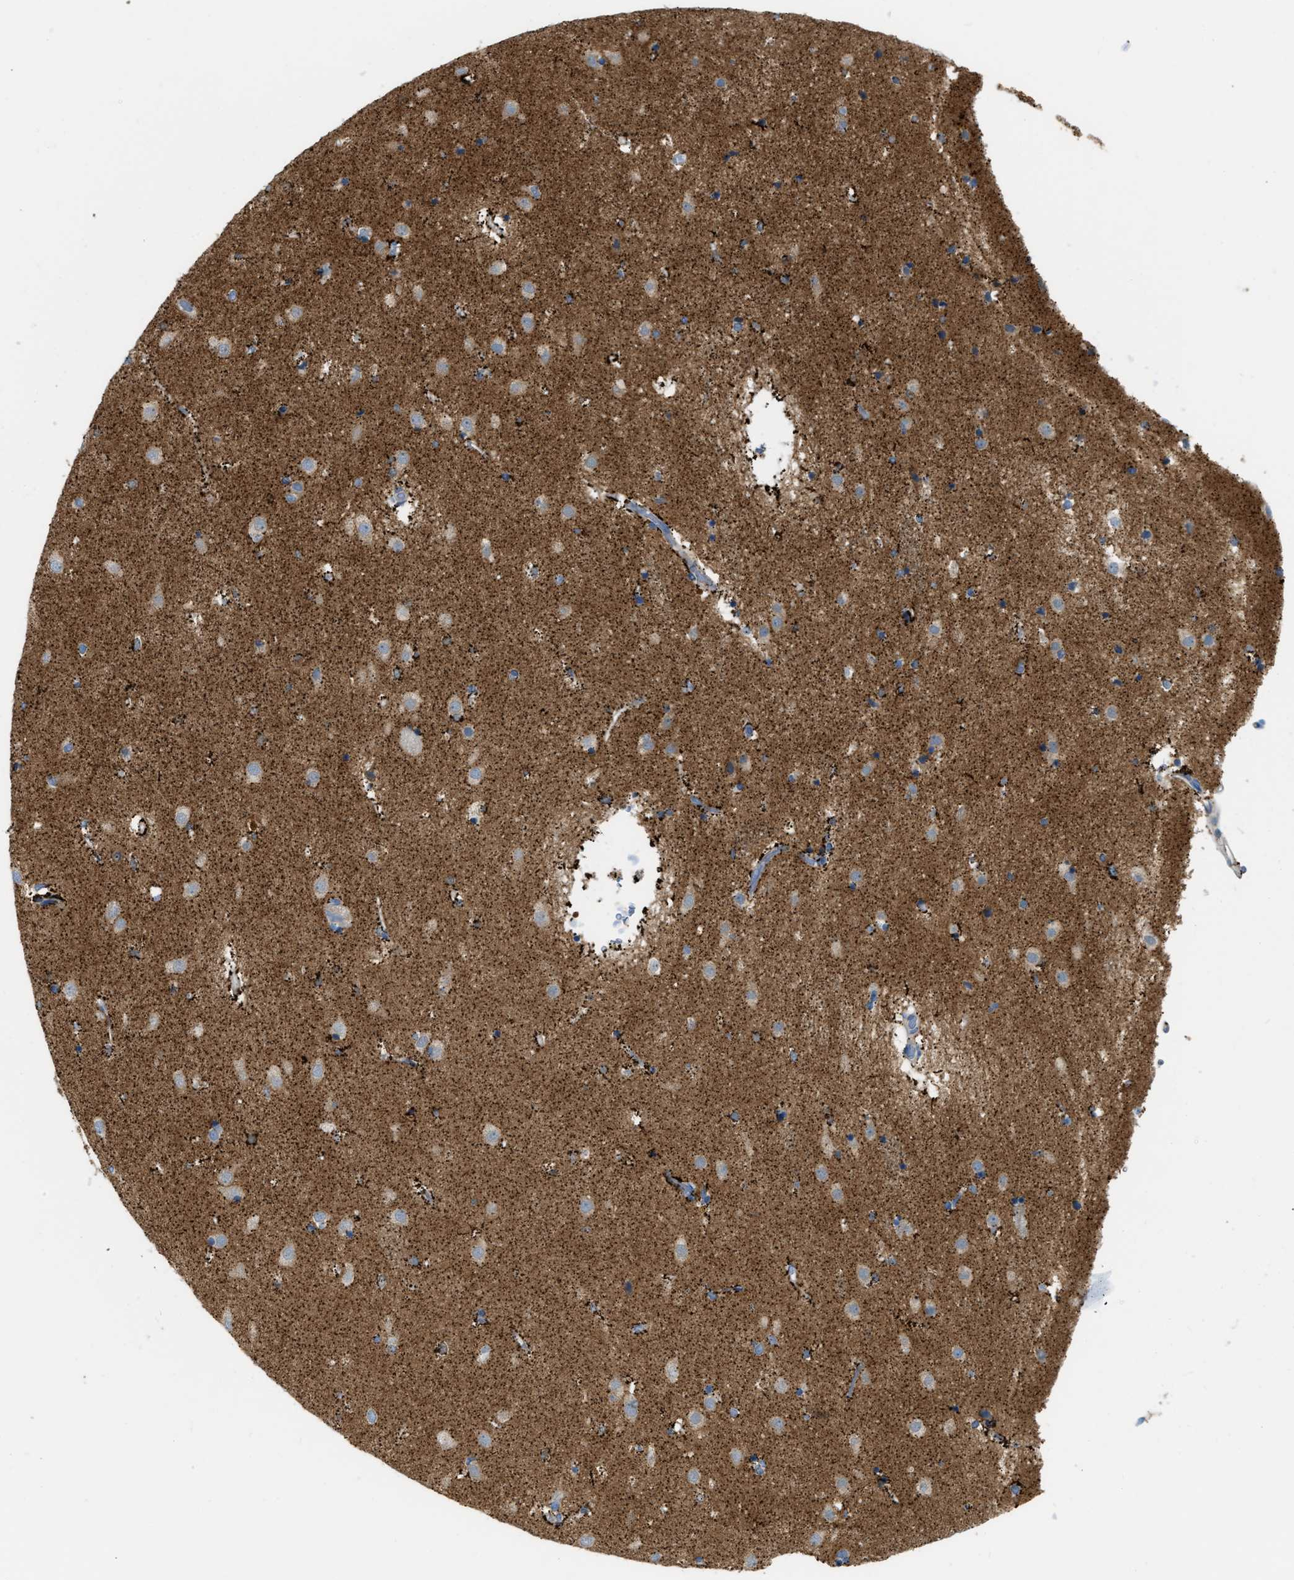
{"staining": {"intensity": "moderate", "quantity": "25%-75%", "location": "cytoplasmic/membranous"}, "tissue": "caudate", "cell_type": "Glial cells", "image_type": "normal", "snomed": [{"axis": "morphology", "description": "Normal tissue, NOS"}, {"axis": "topography", "description": "Lateral ventricle wall"}], "caption": "DAB immunohistochemical staining of unremarkable human caudate reveals moderate cytoplasmic/membranous protein staining in approximately 25%-75% of glial cells.", "gene": "JADE1", "patient": {"sex": "male", "age": 70}}